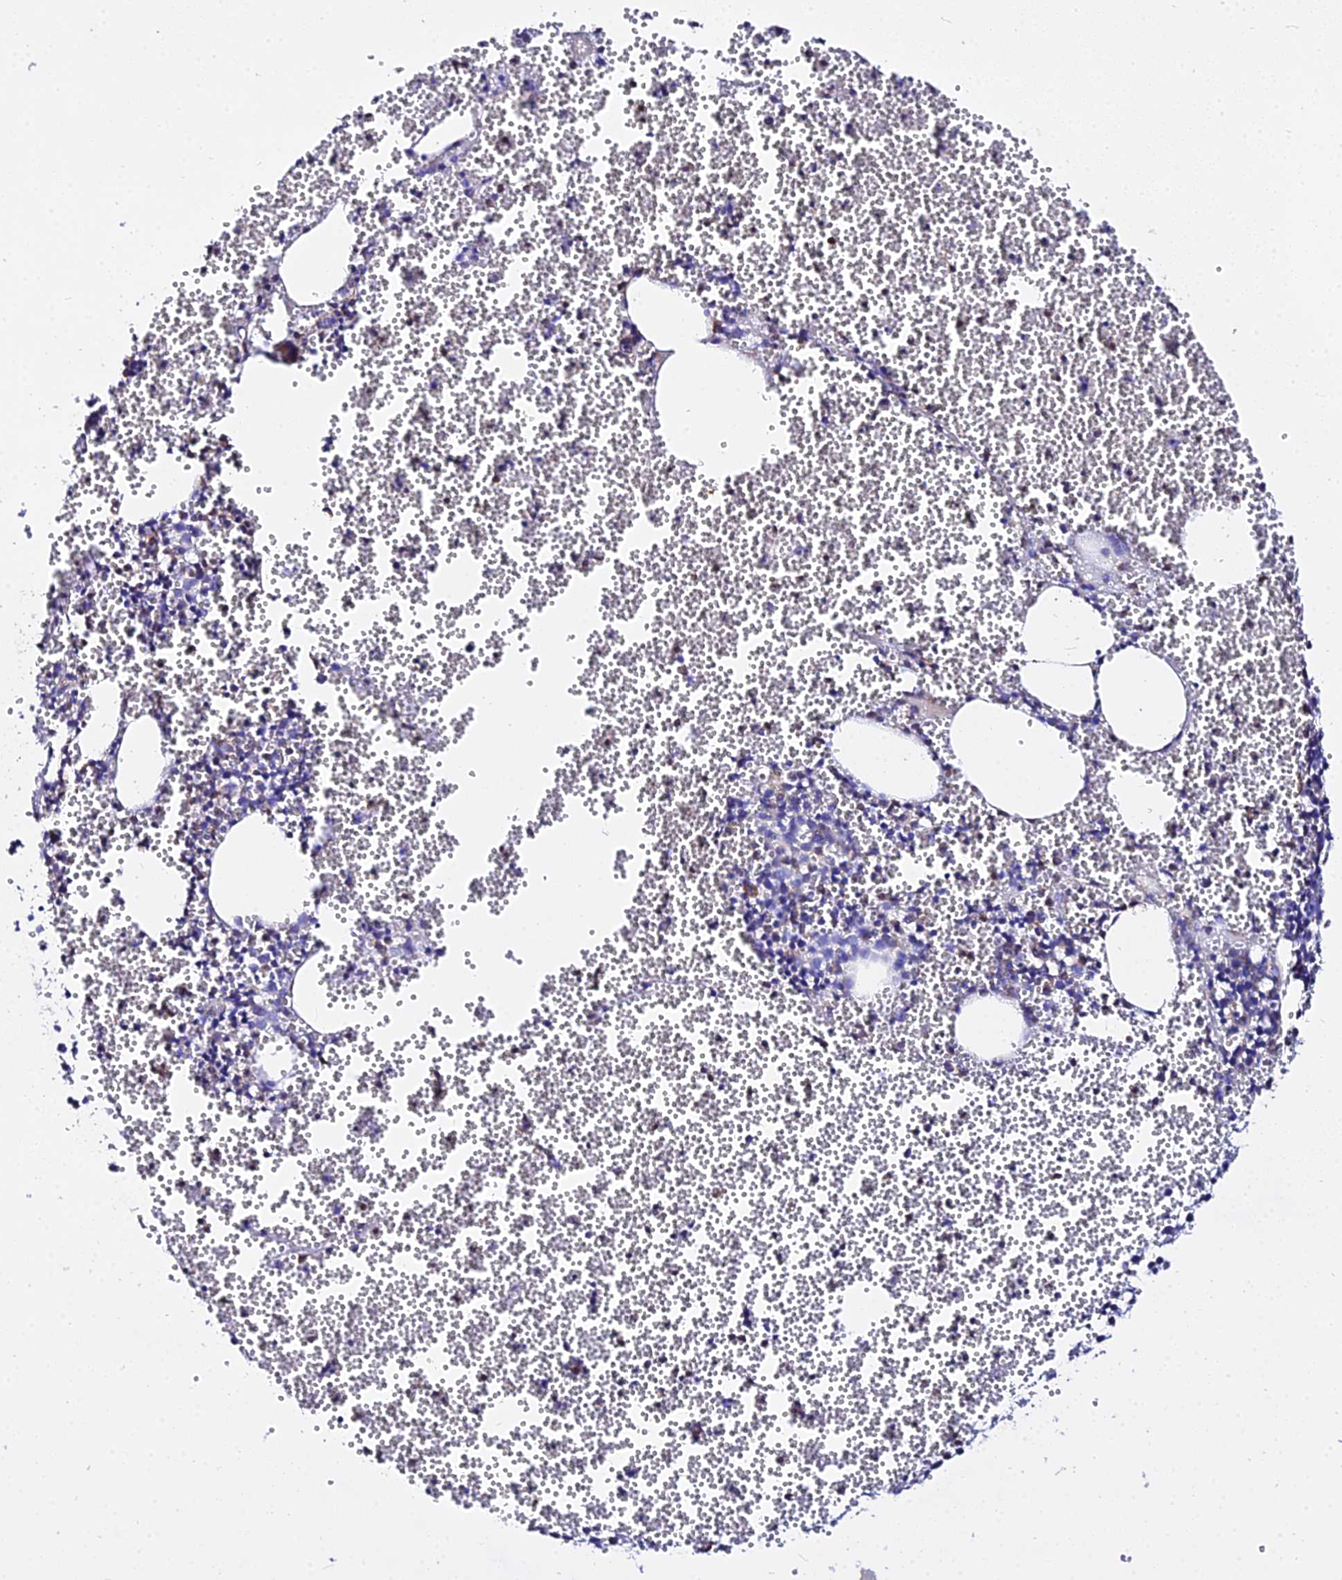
{"staining": {"intensity": "moderate", "quantity": "<25%", "location": "cytoplasmic/membranous"}, "tissue": "bone marrow", "cell_type": "Hematopoietic cells", "image_type": "normal", "snomed": [{"axis": "morphology", "description": "Normal tissue, NOS"}, {"axis": "topography", "description": "Bone marrow"}], "caption": "IHC (DAB (3,3'-diaminobenzidine)) staining of benign bone marrow exhibits moderate cytoplasmic/membranous protein staining in approximately <25% of hematopoietic cells.", "gene": "ZNF573", "patient": {"sex": "female", "age": 77}}